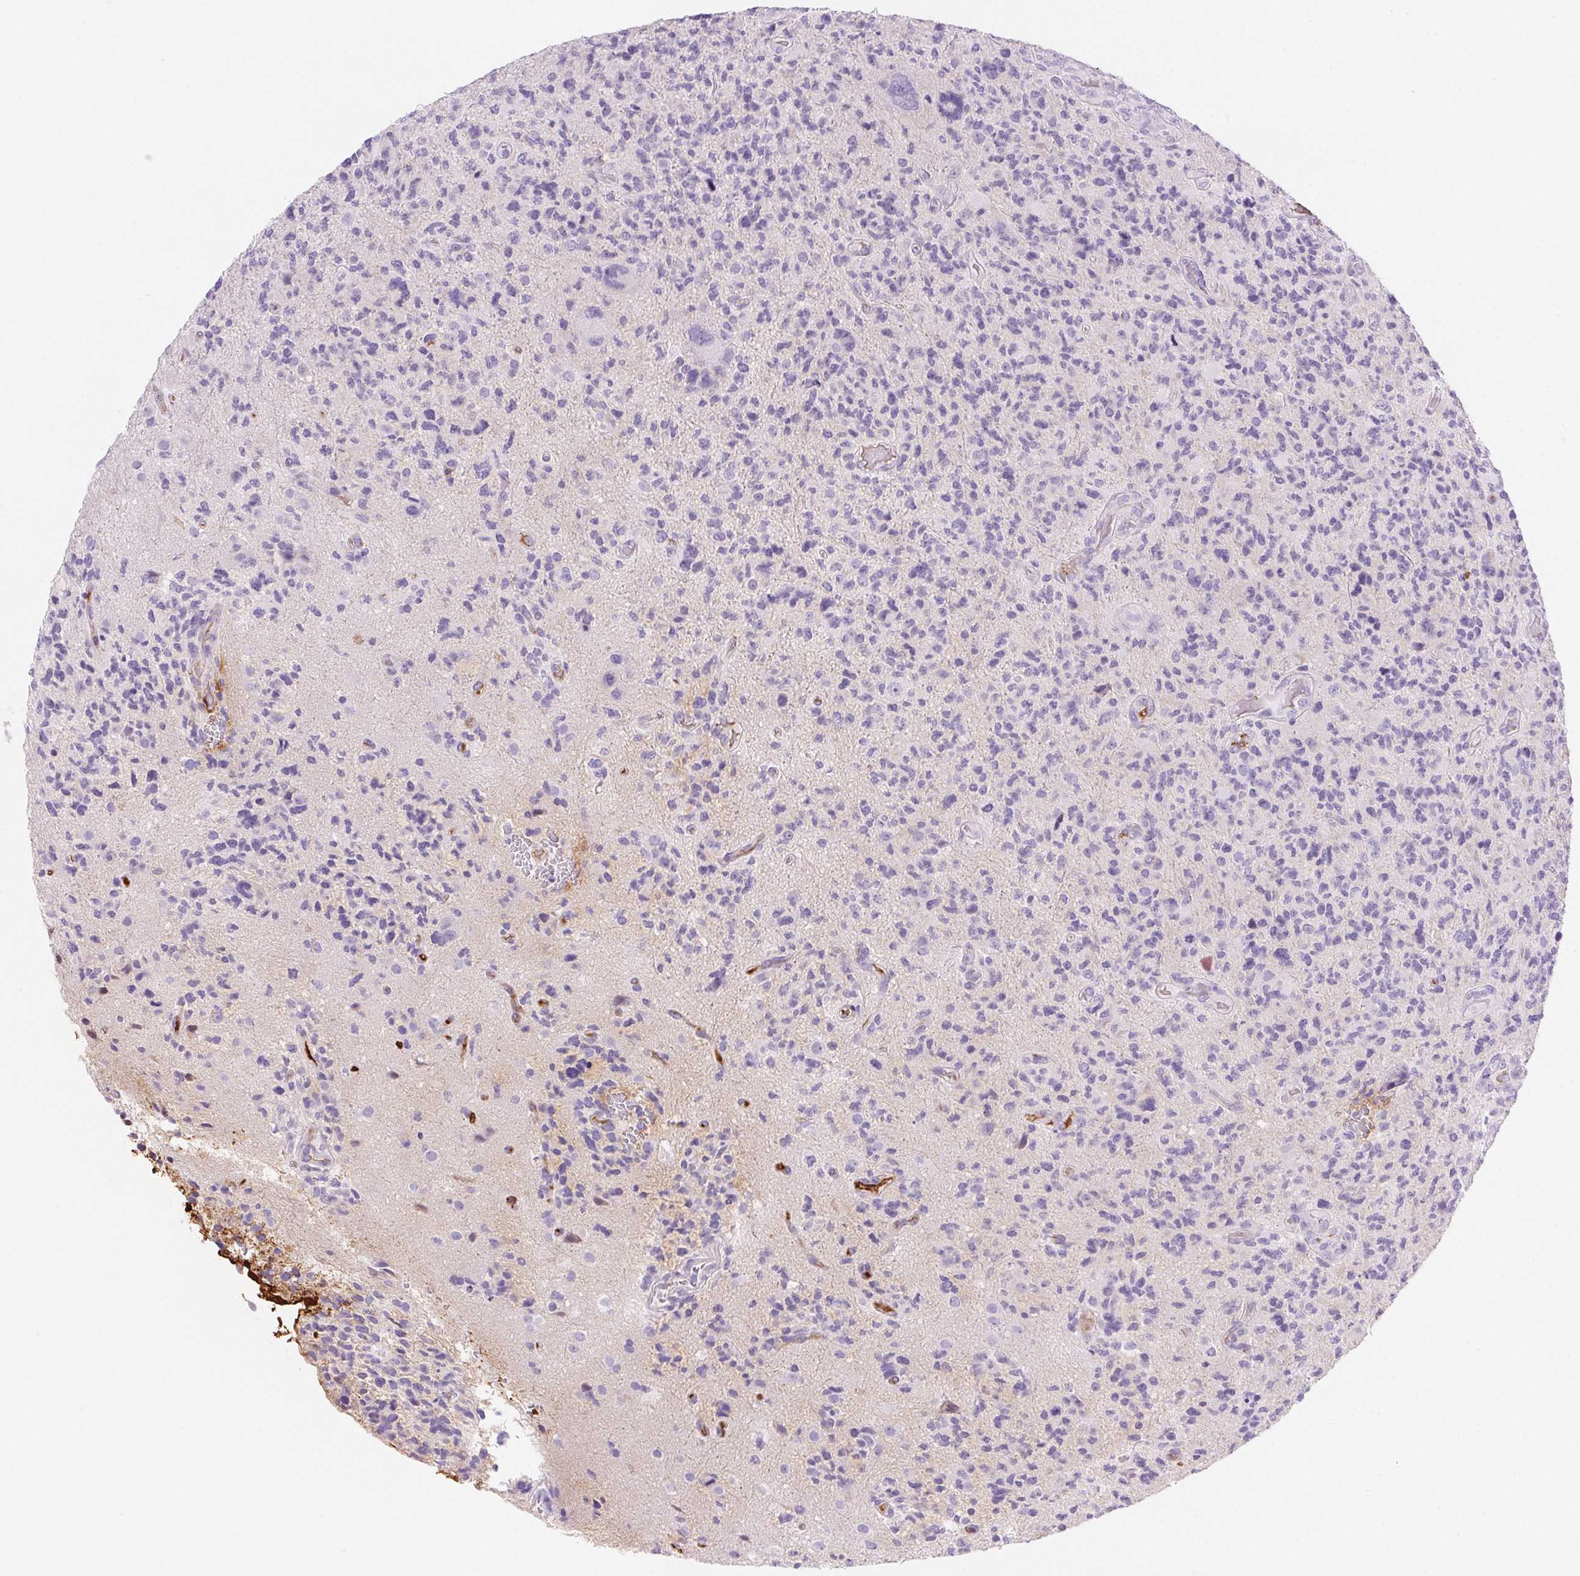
{"staining": {"intensity": "negative", "quantity": "none", "location": "none"}, "tissue": "glioma", "cell_type": "Tumor cells", "image_type": "cancer", "snomed": [{"axis": "morphology", "description": "Glioma, malignant, High grade"}, {"axis": "topography", "description": "Brain"}], "caption": "This is a micrograph of immunohistochemistry staining of glioma, which shows no expression in tumor cells. (DAB (3,3'-diaminobenzidine) immunohistochemistry (IHC) with hematoxylin counter stain).", "gene": "FGA", "patient": {"sex": "female", "age": 71}}